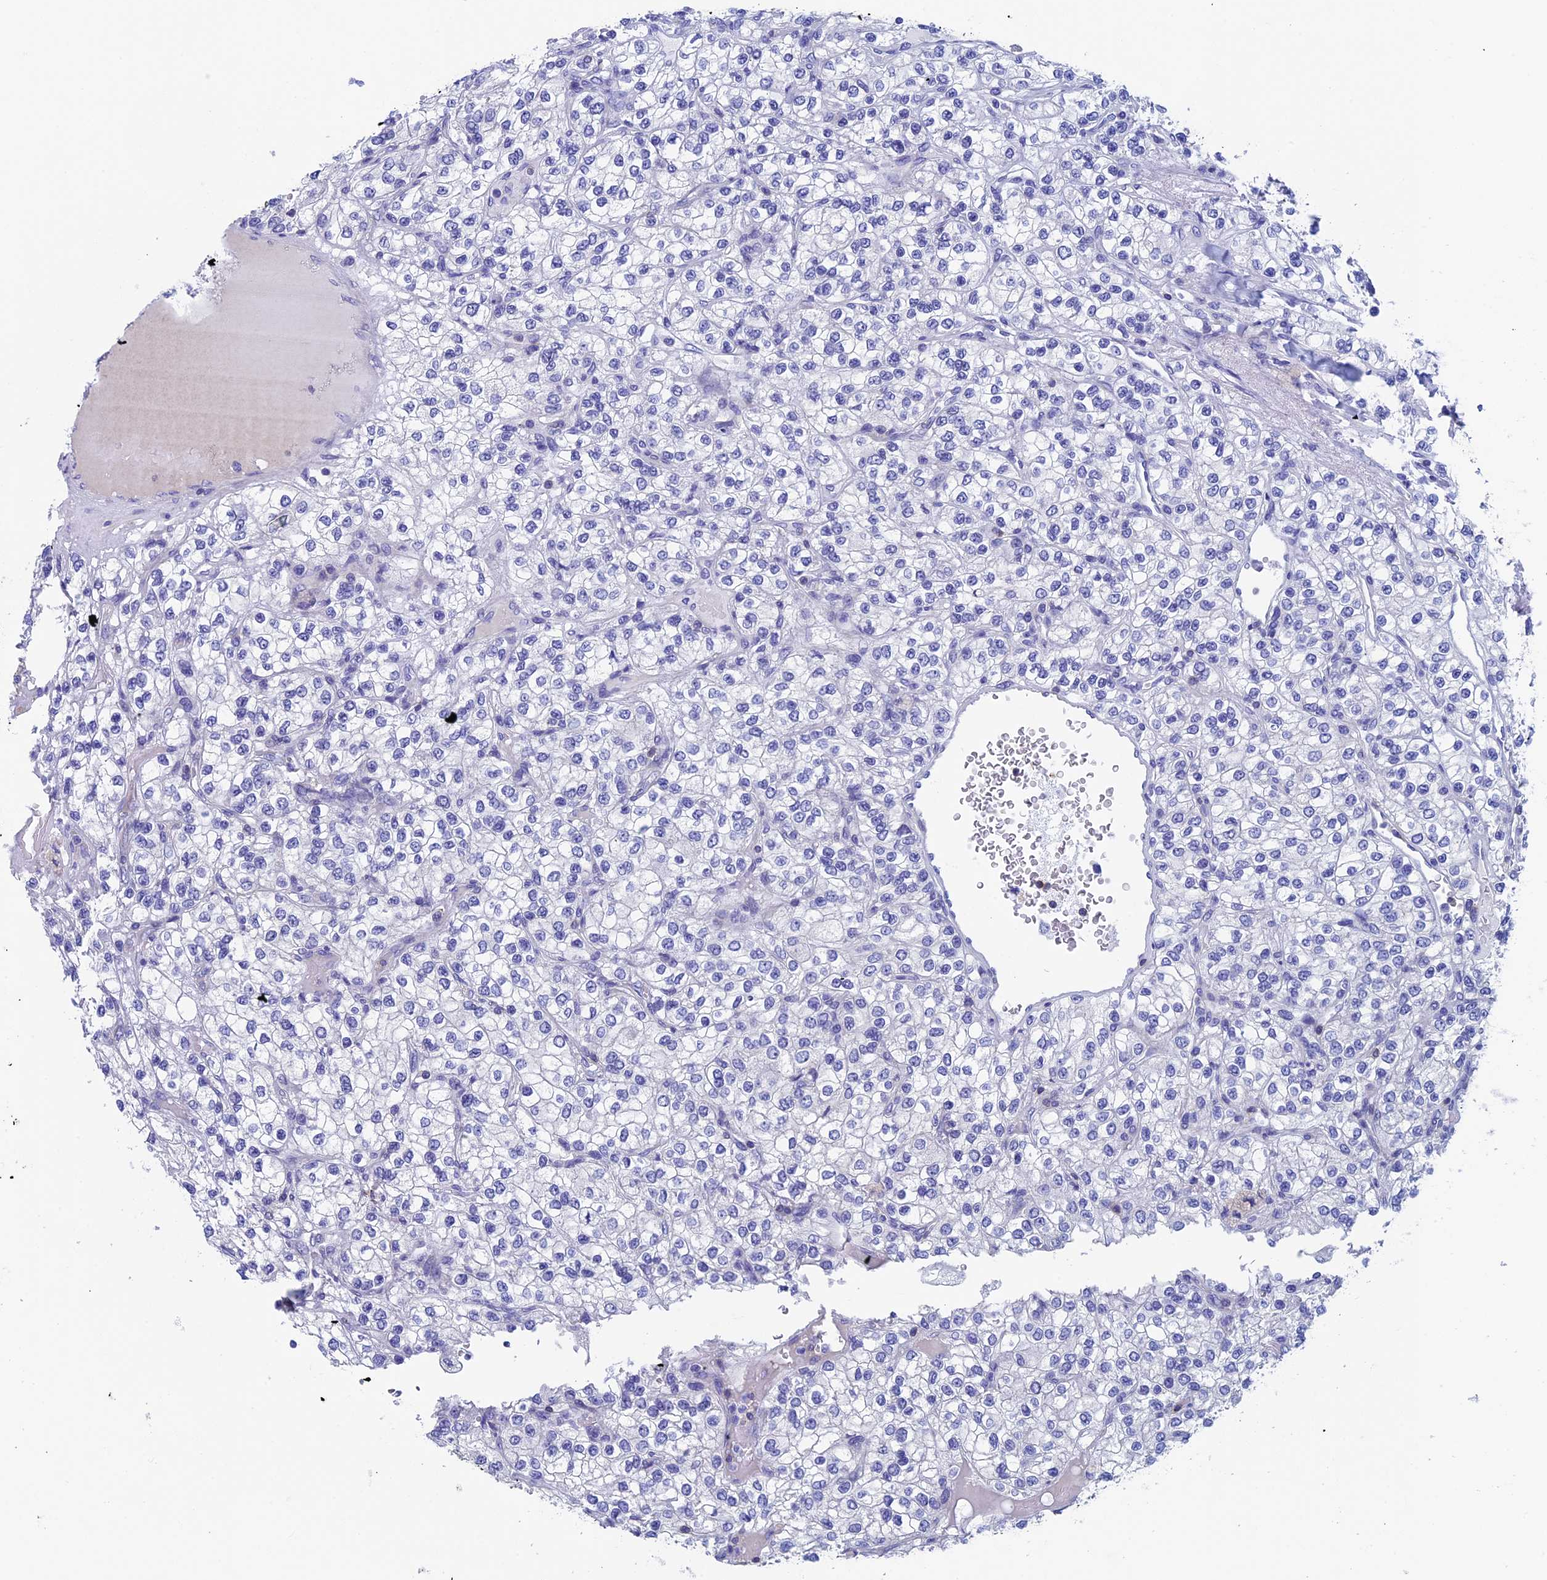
{"staining": {"intensity": "negative", "quantity": "none", "location": "none"}, "tissue": "renal cancer", "cell_type": "Tumor cells", "image_type": "cancer", "snomed": [{"axis": "morphology", "description": "Adenocarcinoma, NOS"}, {"axis": "topography", "description": "Kidney"}], "caption": "A high-resolution histopathology image shows immunohistochemistry (IHC) staining of adenocarcinoma (renal), which reveals no significant expression in tumor cells.", "gene": "SEPTIN1", "patient": {"sex": "male", "age": 80}}